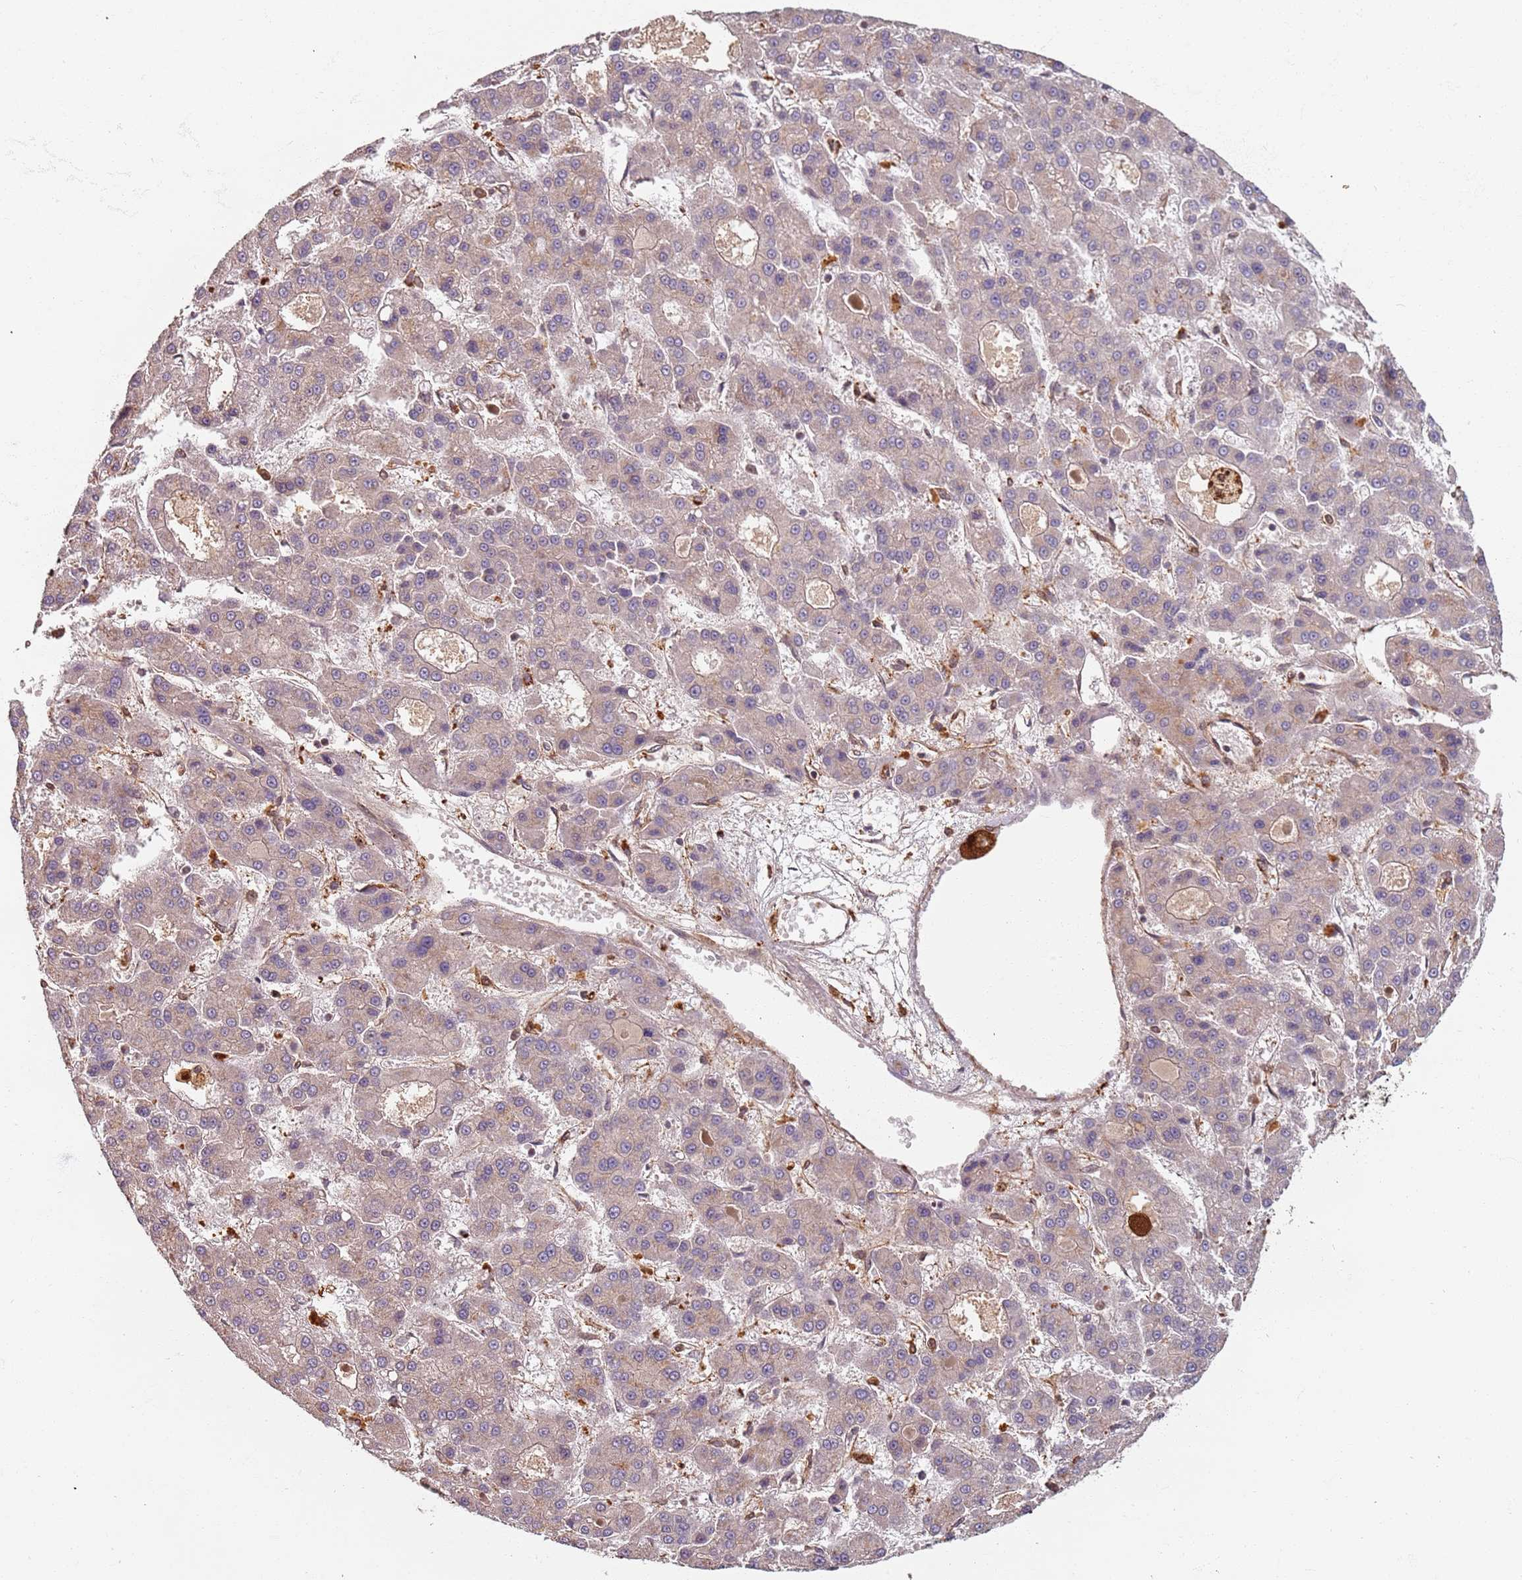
{"staining": {"intensity": "negative", "quantity": "none", "location": "none"}, "tissue": "liver cancer", "cell_type": "Tumor cells", "image_type": "cancer", "snomed": [{"axis": "morphology", "description": "Carcinoma, Hepatocellular, NOS"}, {"axis": "topography", "description": "Liver"}], "caption": "Tumor cells show no significant protein expression in hepatocellular carcinoma (liver).", "gene": "SDCCAG8", "patient": {"sex": "male", "age": 70}}